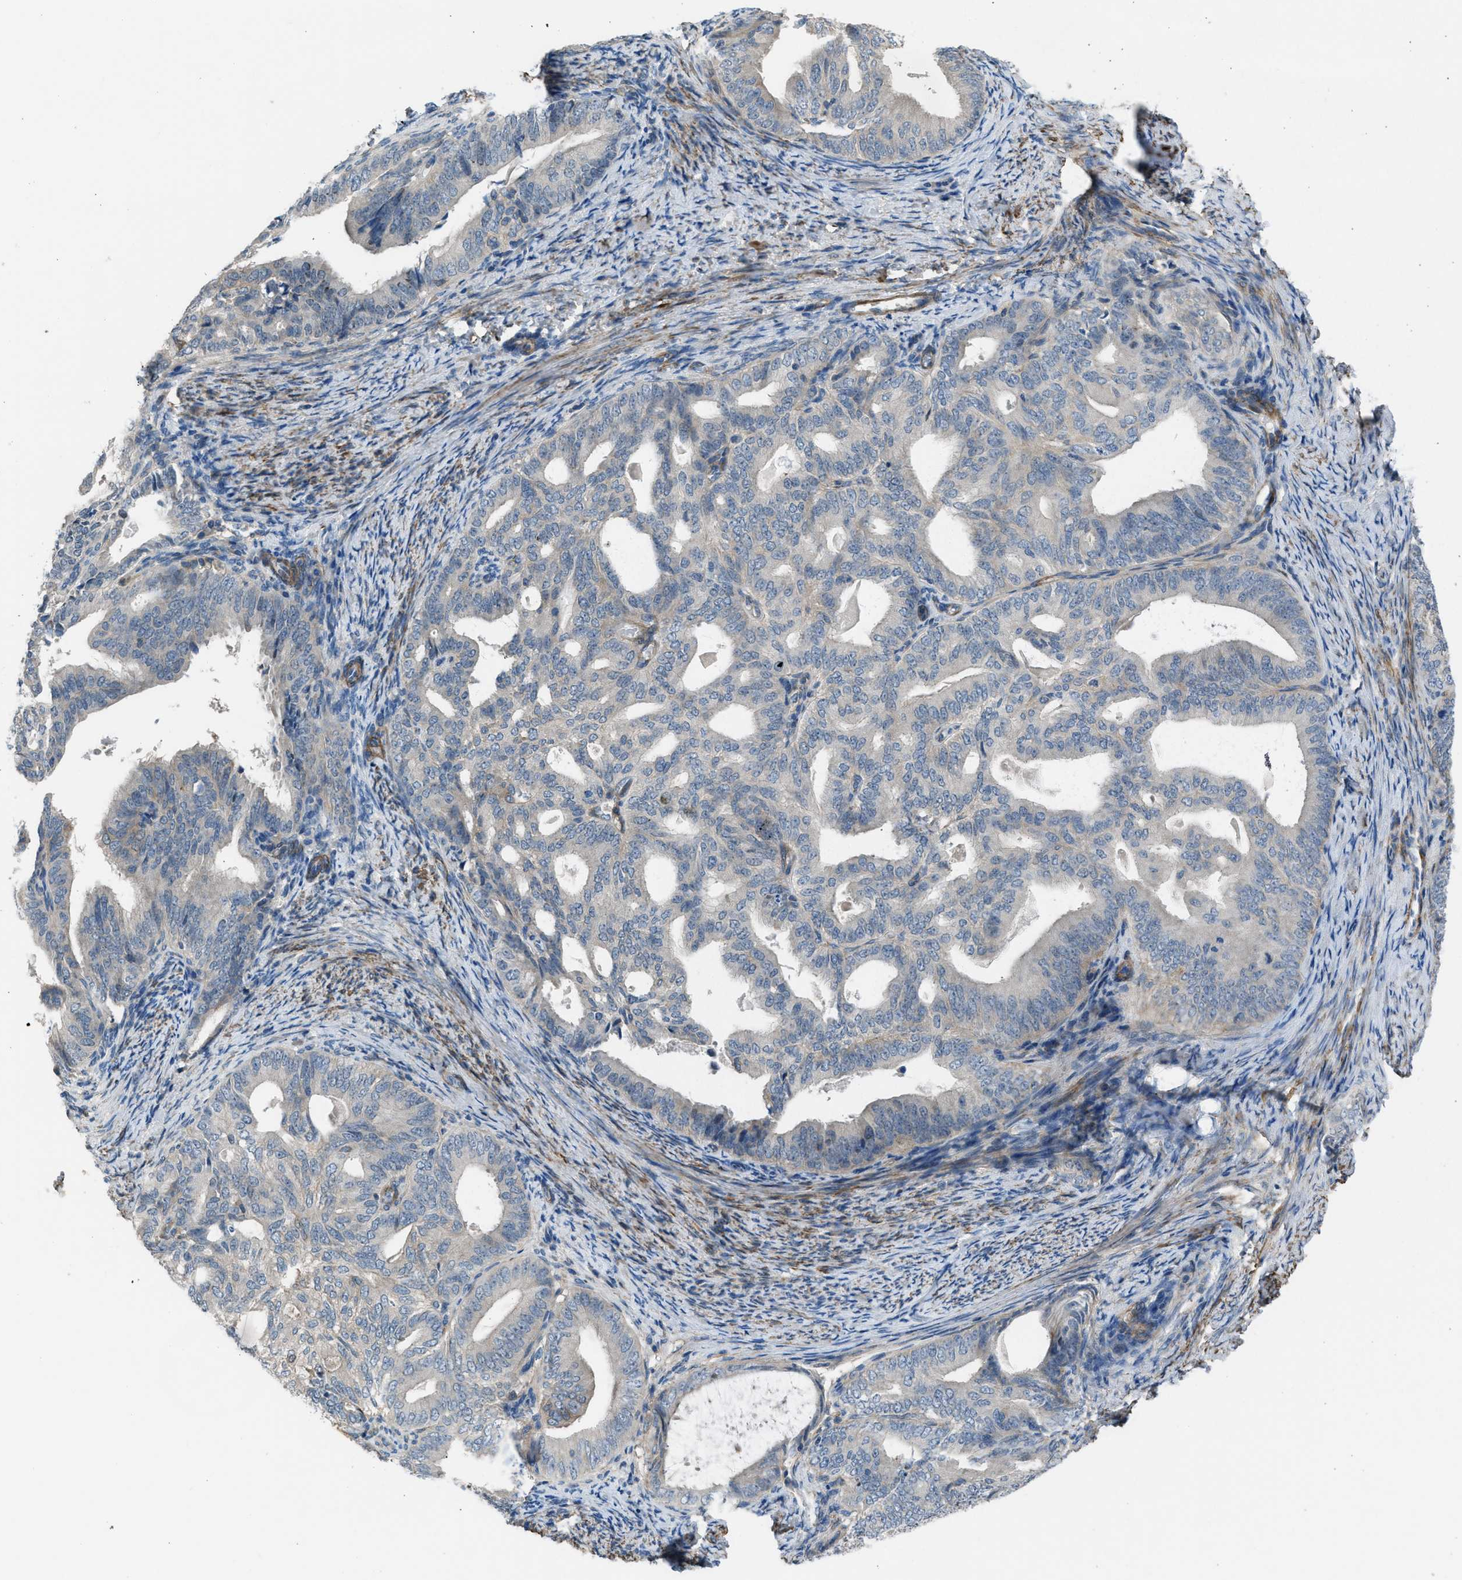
{"staining": {"intensity": "negative", "quantity": "none", "location": "none"}, "tissue": "endometrial cancer", "cell_type": "Tumor cells", "image_type": "cancer", "snomed": [{"axis": "morphology", "description": "Adenocarcinoma, NOS"}, {"axis": "topography", "description": "Endometrium"}], "caption": "This histopathology image is of endometrial adenocarcinoma stained with immunohistochemistry (IHC) to label a protein in brown with the nuclei are counter-stained blue. There is no expression in tumor cells. The staining is performed using DAB brown chromogen with nuclei counter-stained in using hematoxylin.", "gene": "PCNX3", "patient": {"sex": "female", "age": 58}}